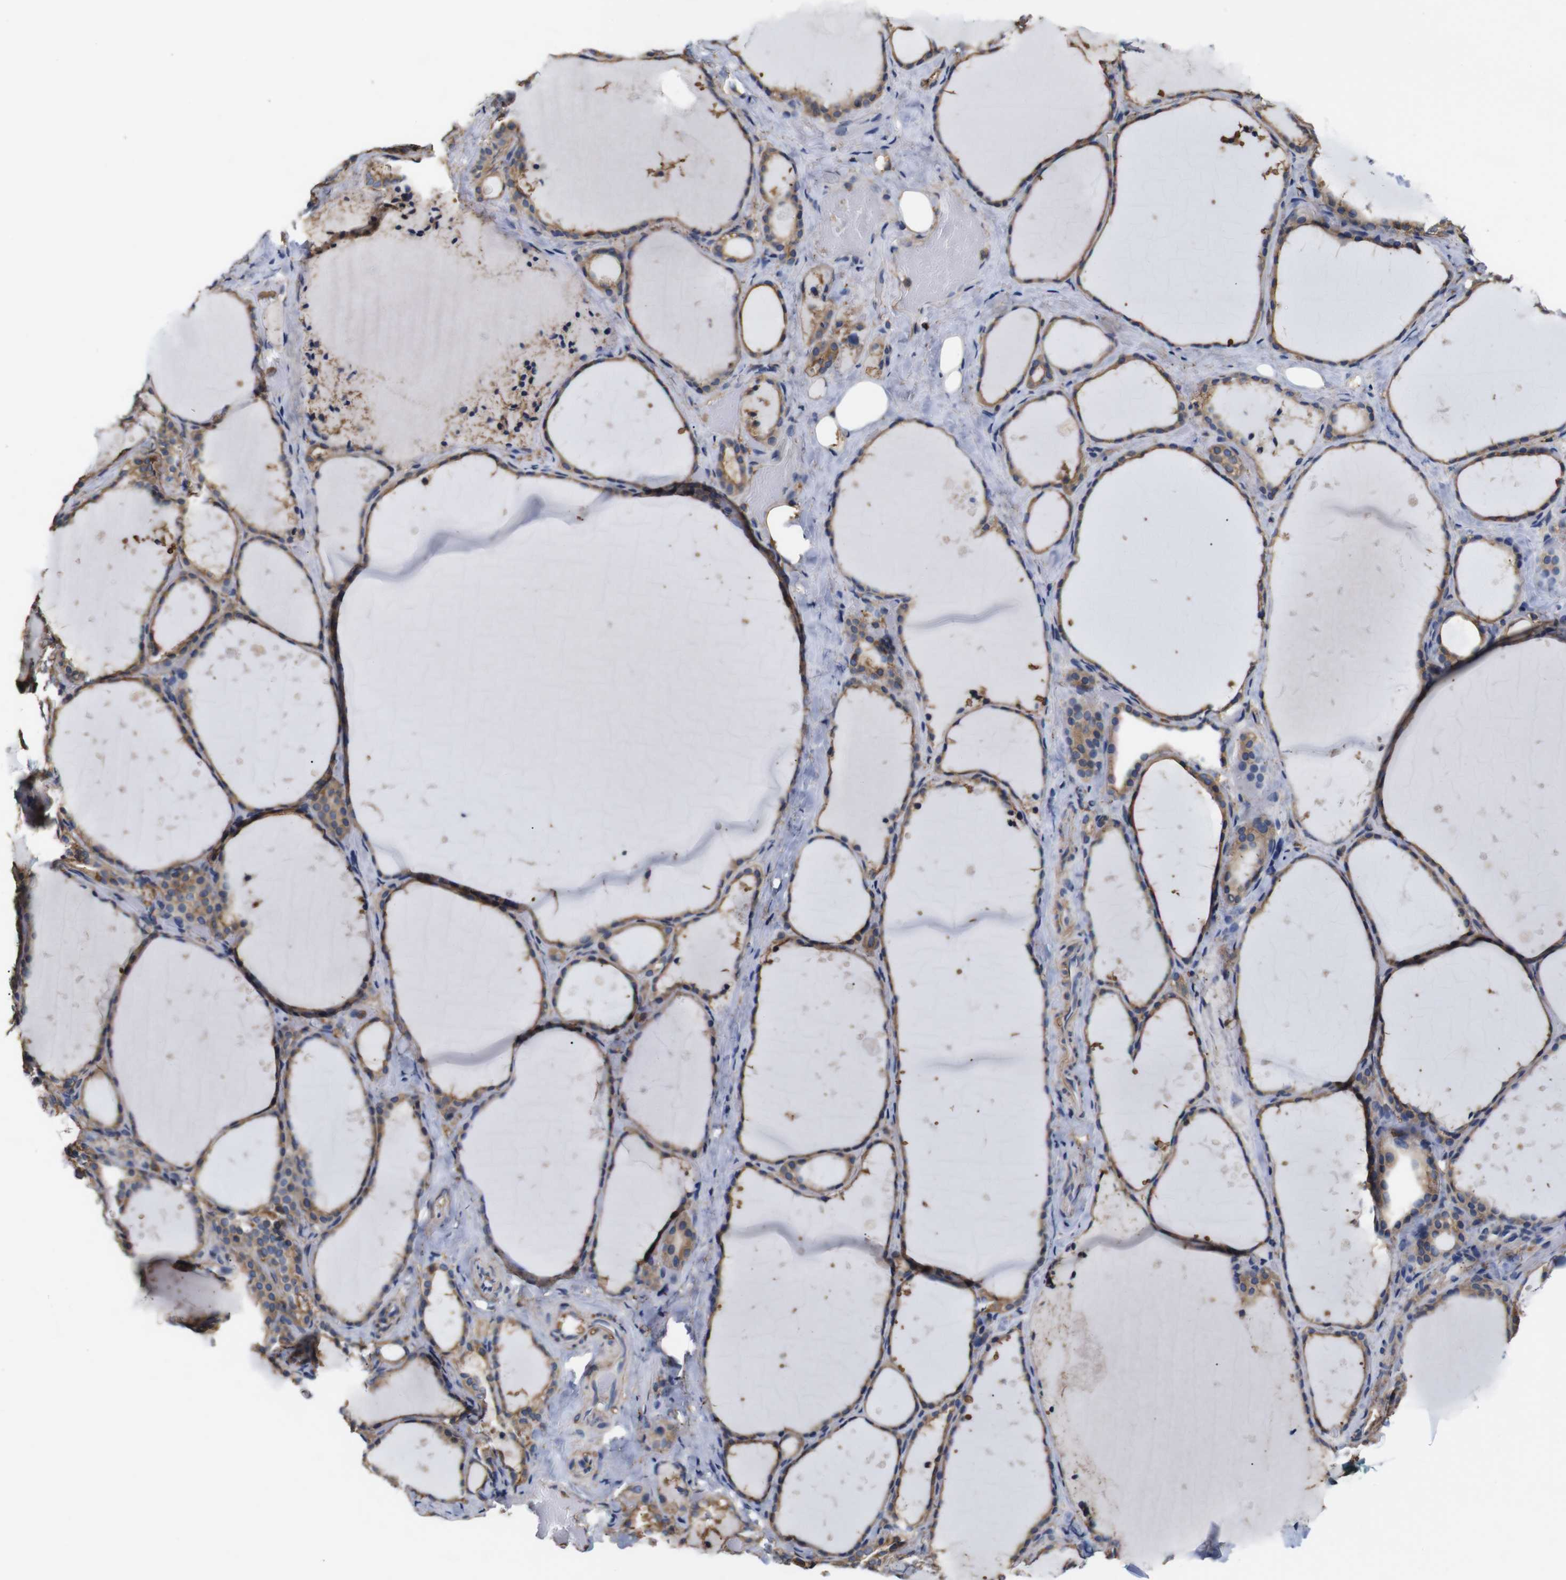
{"staining": {"intensity": "weak", "quantity": ">75%", "location": "cytoplasmic/membranous"}, "tissue": "thyroid gland", "cell_type": "Glandular cells", "image_type": "normal", "snomed": [{"axis": "morphology", "description": "Normal tissue, NOS"}, {"axis": "topography", "description": "Thyroid gland"}], "caption": "About >75% of glandular cells in unremarkable human thyroid gland demonstrate weak cytoplasmic/membranous protein expression as visualized by brown immunohistochemical staining.", "gene": "PI4KA", "patient": {"sex": "female", "age": 44}}